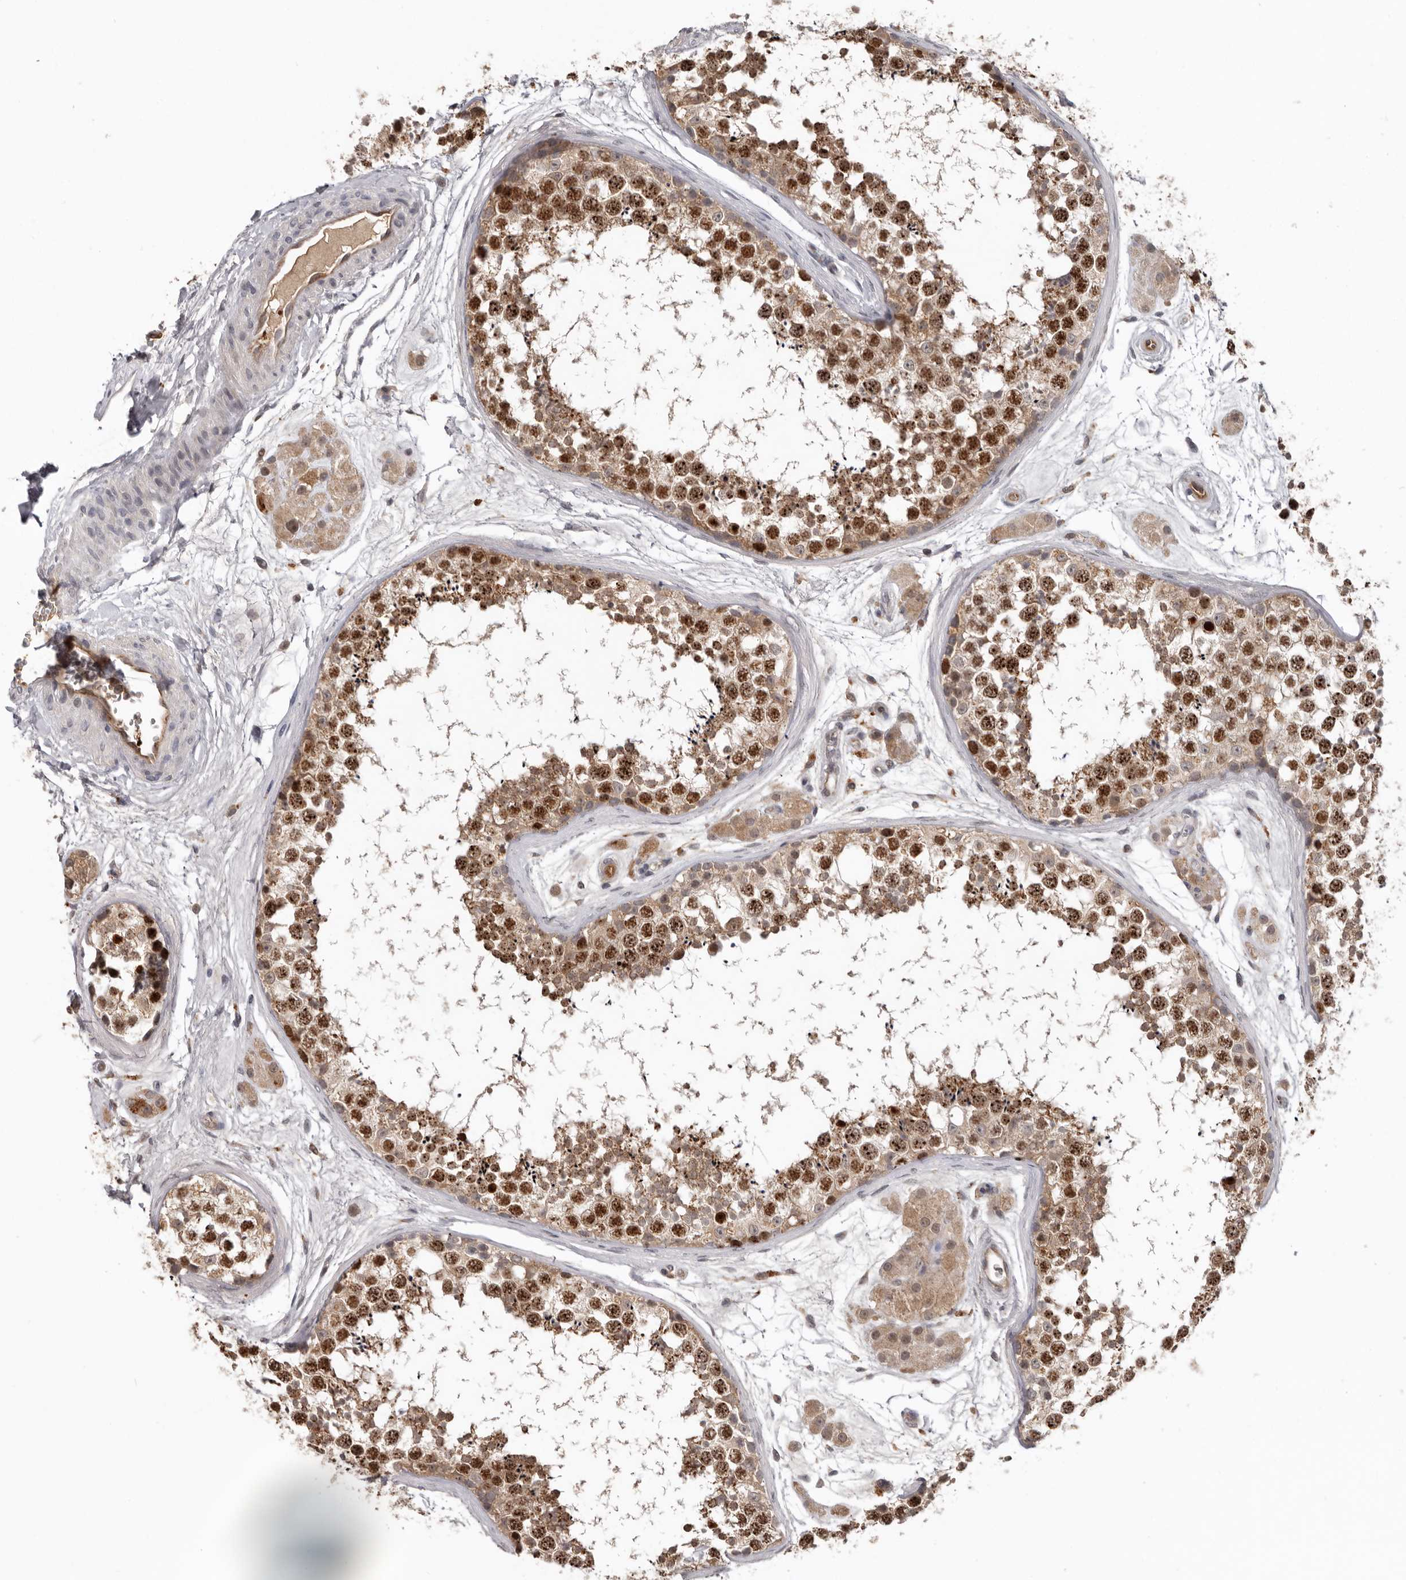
{"staining": {"intensity": "strong", "quantity": ">75%", "location": "cytoplasmic/membranous,nuclear"}, "tissue": "testis", "cell_type": "Cells in seminiferous ducts", "image_type": "normal", "snomed": [{"axis": "morphology", "description": "Normal tissue, NOS"}, {"axis": "topography", "description": "Testis"}], "caption": "Immunohistochemical staining of benign human testis demonstrates high levels of strong cytoplasmic/membranous,nuclear staining in approximately >75% of cells in seminiferous ducts.", "gene": "CDCA8", "patient": {"sex": "male", "age": 56}}